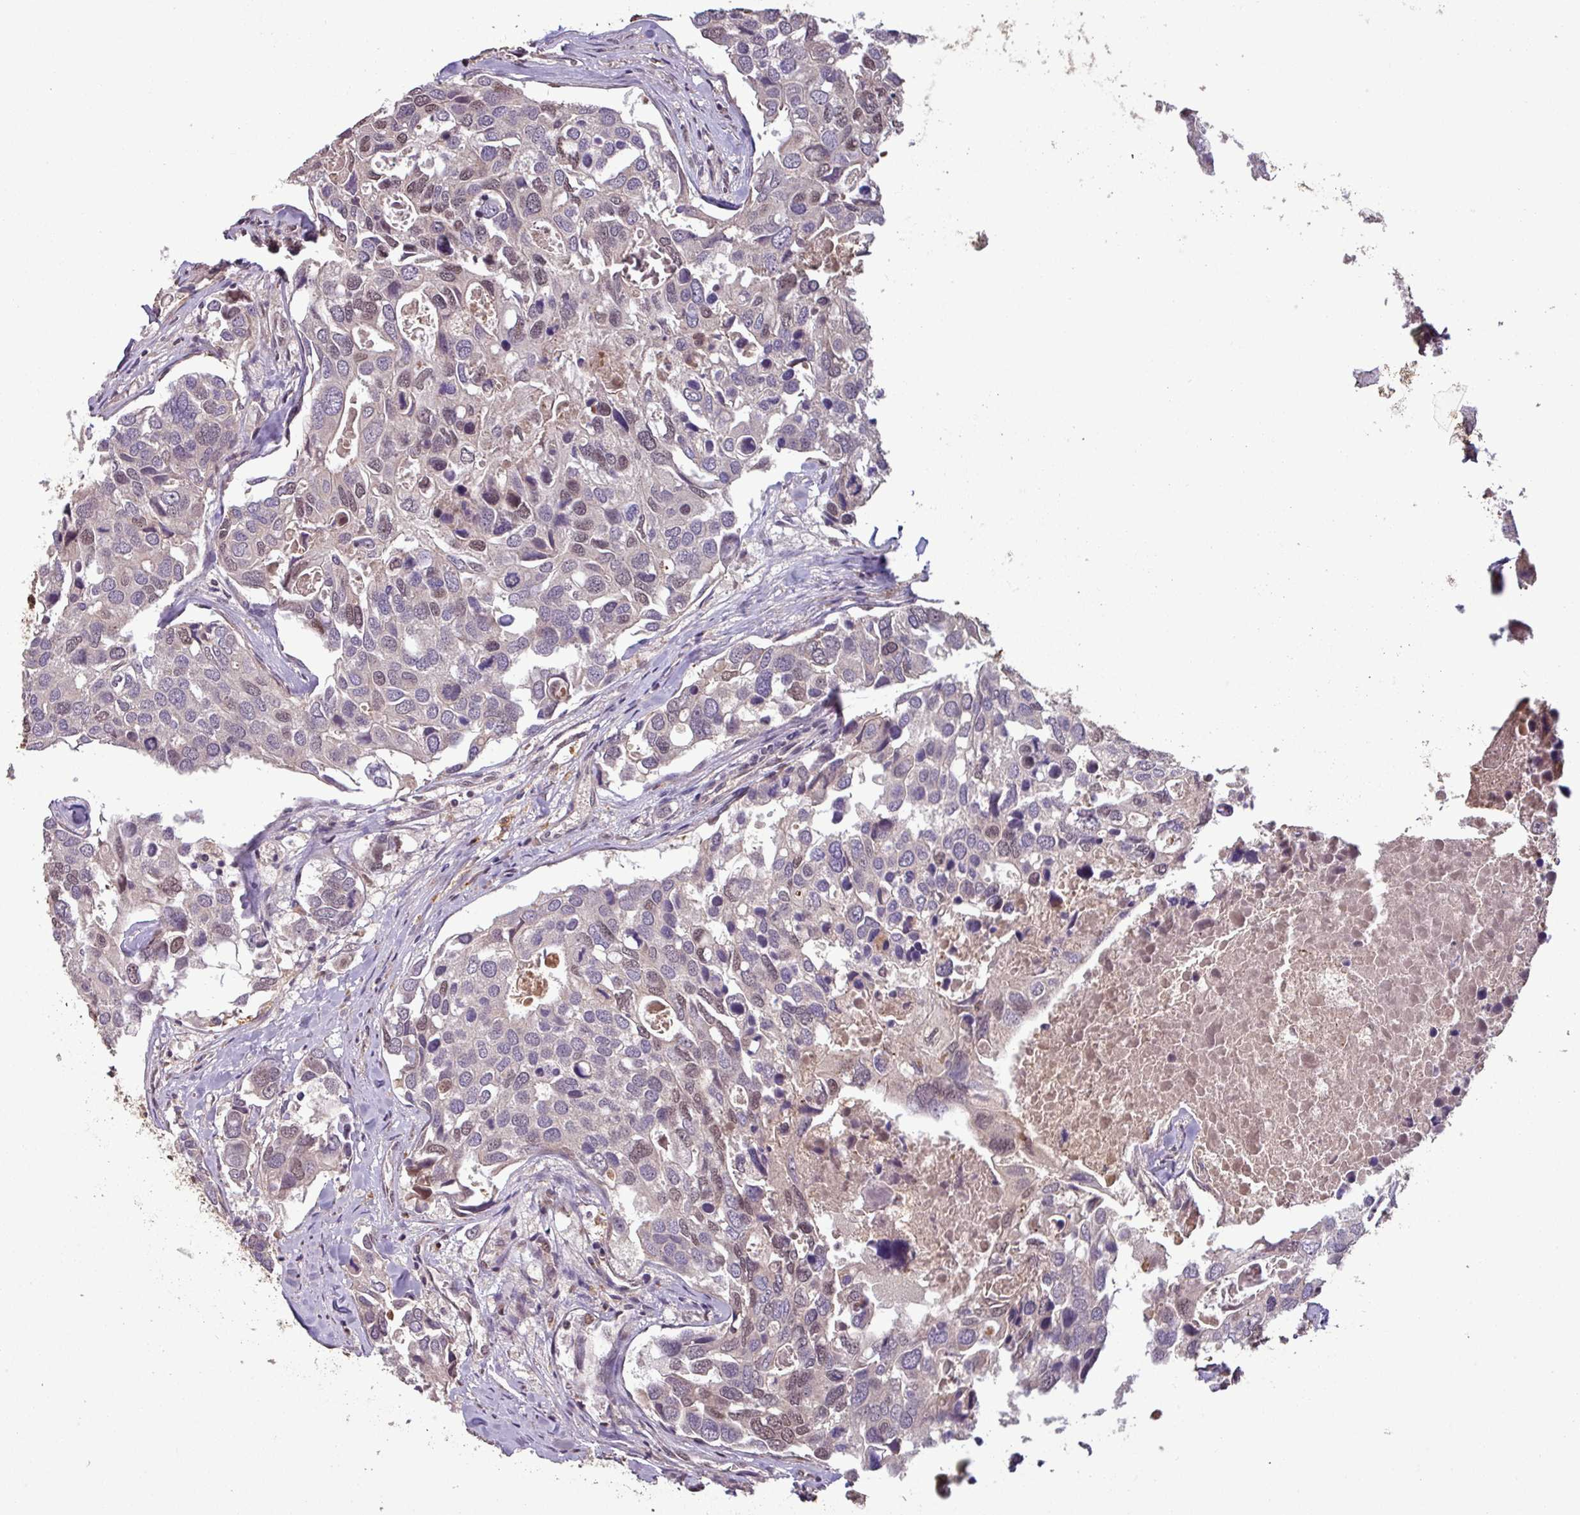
{"staining": {"intensity": "moderate", "quantity": "<25%", "location": "nuclear"}, "tissue": "breast cancer", "cell_type": "Tumor cells", "image_type": "cancer", "snomed": [{"axis": "morphology", "description": "Duct carcinoma"}, {"axis": "topography", "description": "Breast"}], "caption": "IHC histopathology image of neoplastic tissue: human breast cancer stained using immunohistochemistry reveals low levels of moderate protein expression localized specifically in the nuclear of tumor cells, appearing as a nuclear brown color.", "gene": "NOB1", "patient": {"sex": "female", "age": 83}}